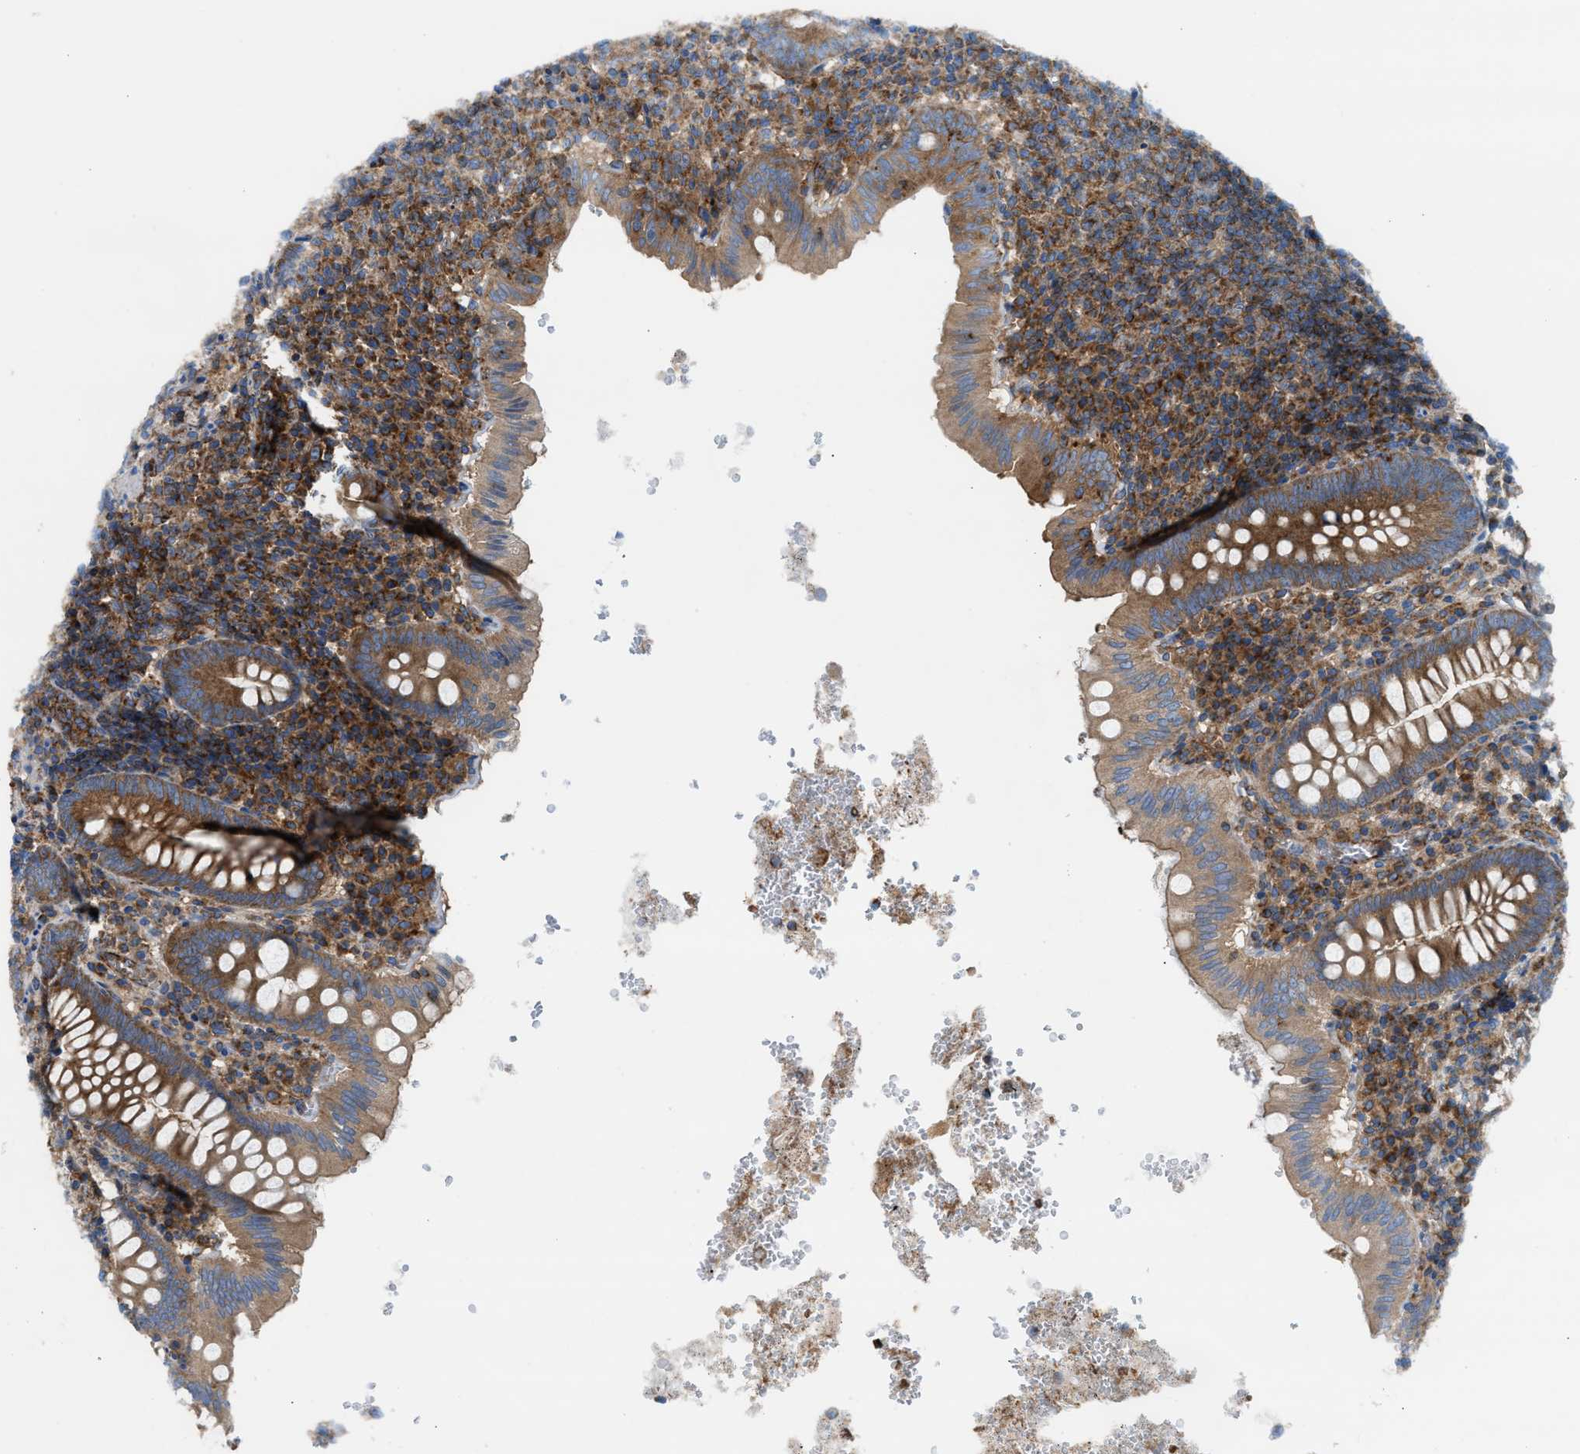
{"staining": {"intensity": "strong", "quantity": ">75%", "location": "cytoplasmic/membranous"}, "tissue": "appendix", "cell_type": "Glandular cells", "image_type": "normal", "snomed": [{"axis": "morphology", "description": "Normal tissue, NOS"}, {"axis": "topography", "description": "Appendix"}], "caption": "Strong cytoplasmic/membranous staining is appreciated in approximately >75% of glandular cells in benign appendix. (Brightfield microscopy of DAB IHC at high magnification).", "gene": "TBC1D15", "patient": {"sex": "male", "age": 8}}